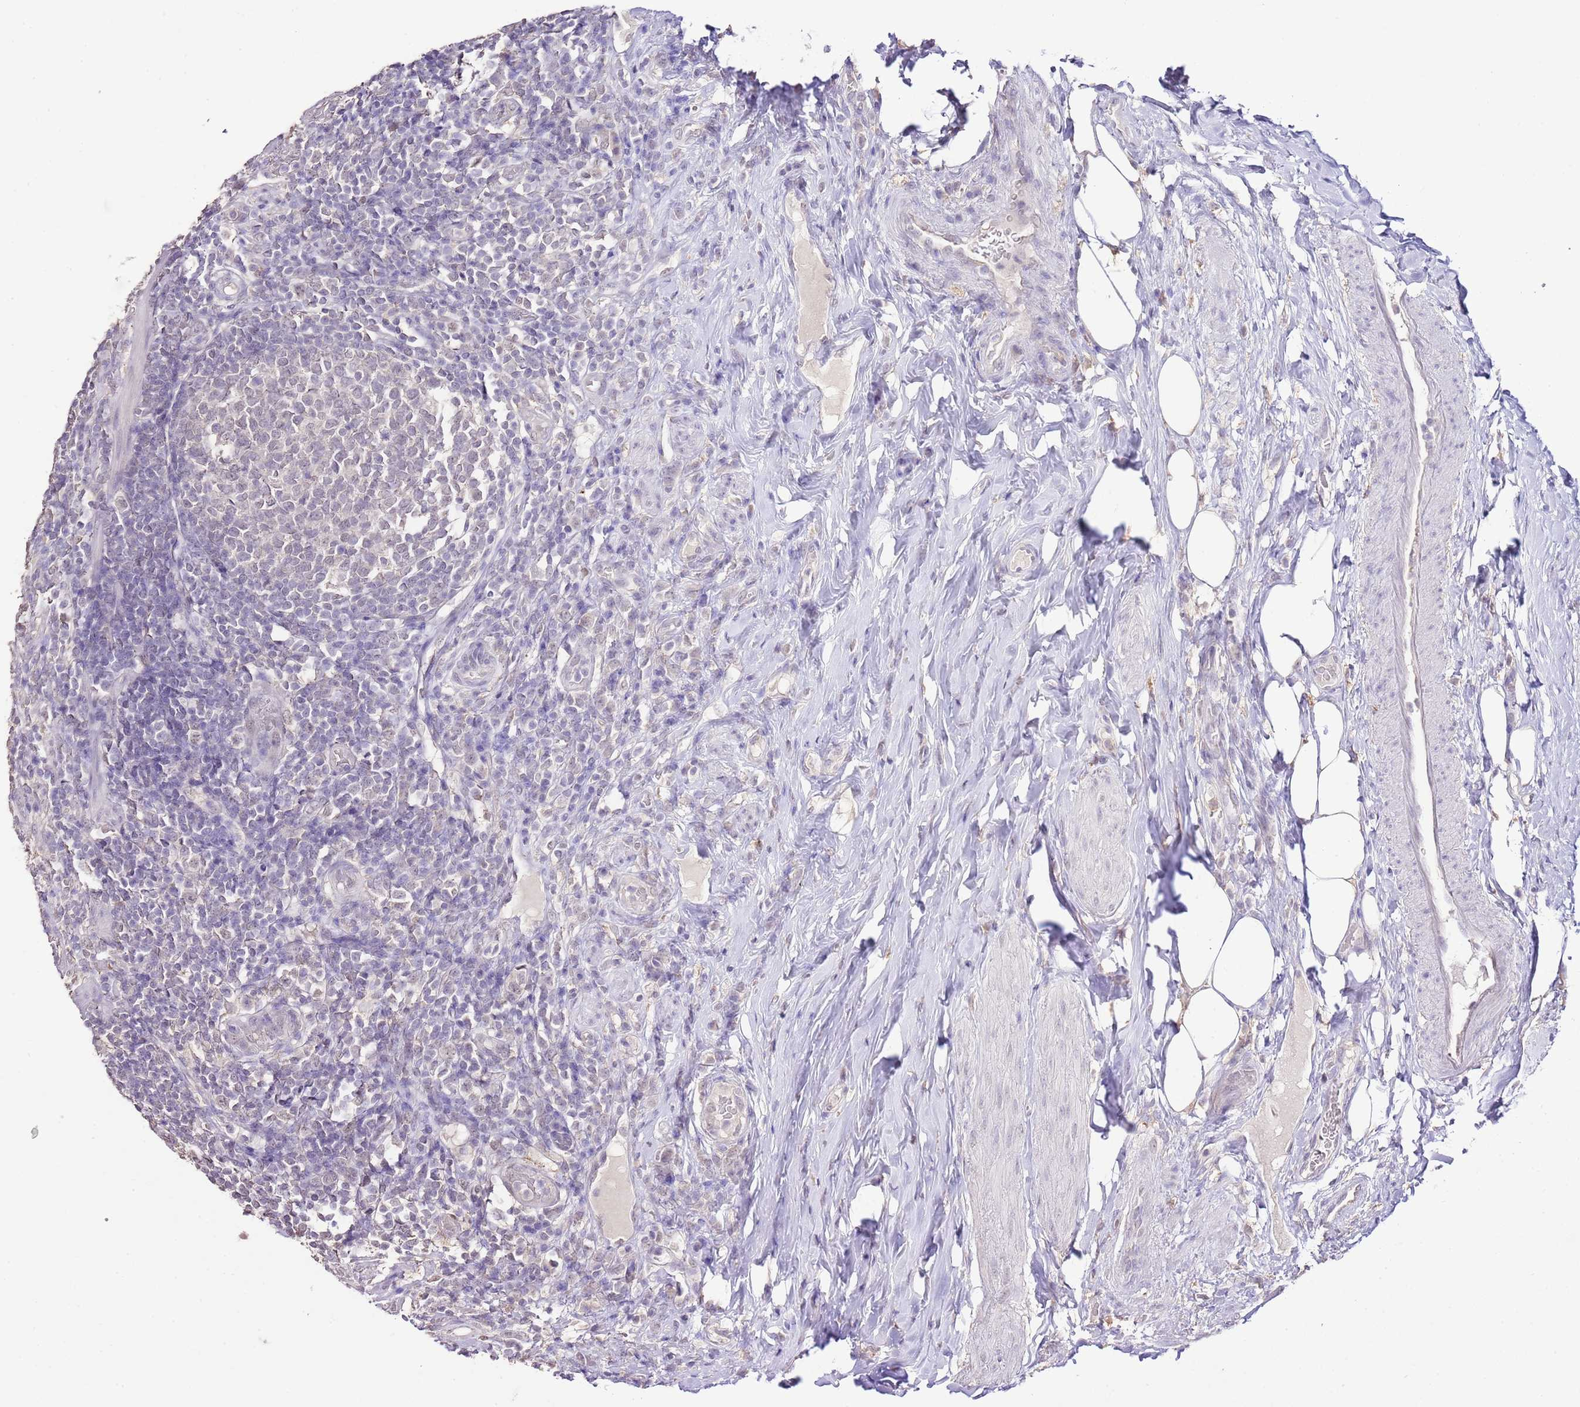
{"staining": {"intensity": "negative", "quantity": "none", "location": "none"}, "tissue": "appendix", "cell_type": "Glandular cells", "image_type": "normal", "snomed": [{"axis": "morphology", "description": "Normal tissue, NOS"}, {"axis": "topography", "description": "Appendix"}], "caption": "A histopathology image of human appendix is negative for staining in glandular cells. The staining is performed using DAB brown chromogen with nuclei counter-stained in using hematoxylin.", "gene": "IZUMO4", "patient": {"sex": "female", "age": 43}}